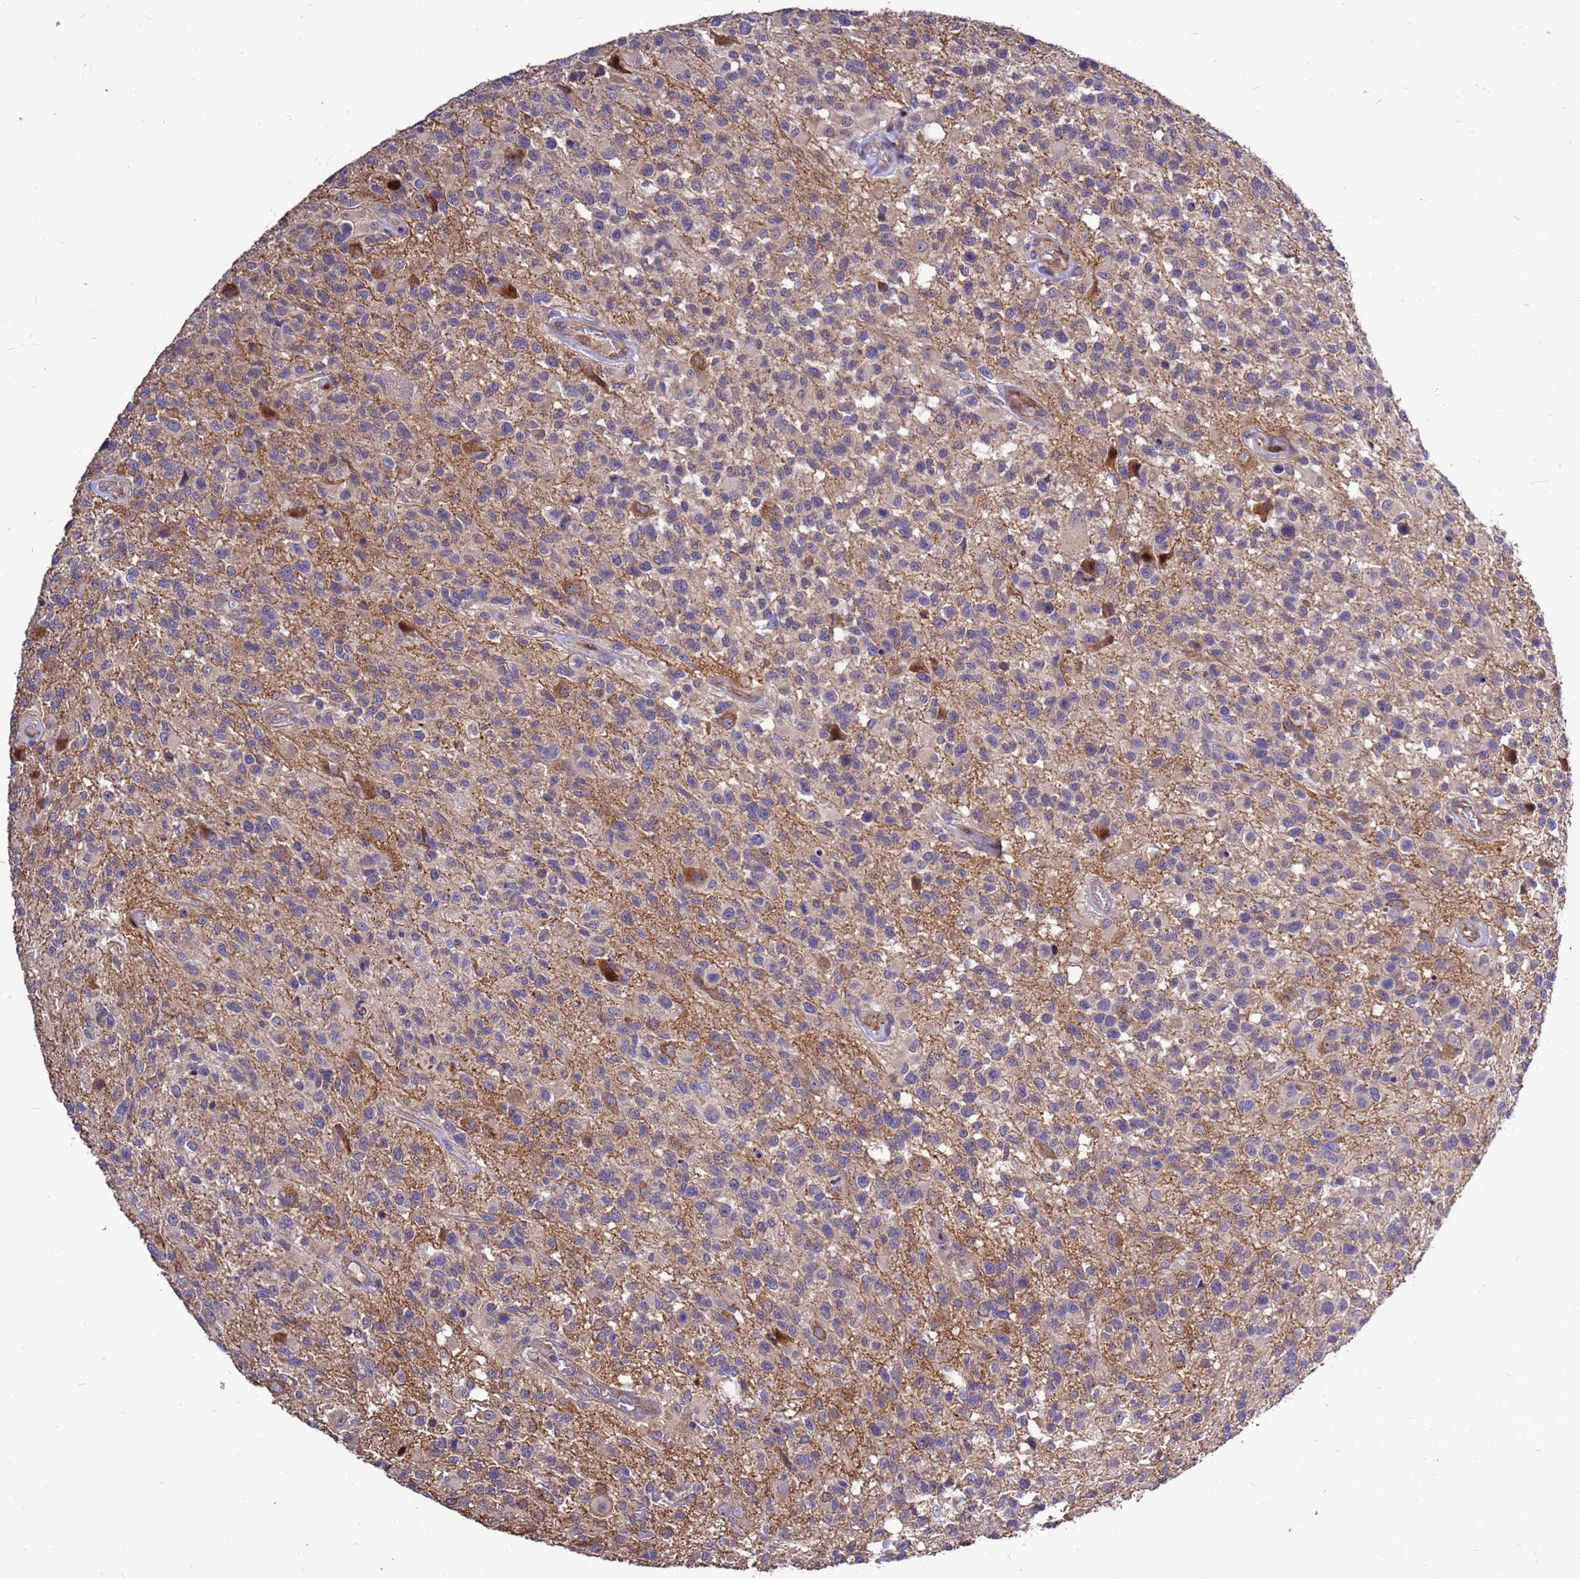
{"staining": {"intensity": "negative", "quantity": "none", "location": "none"}, "tissue": "glioma", "cell_type": "Tumor cells", "image_type": "cancer", "snomed": [{"axis": "morphology", "description": "Glioma, malignant, High grade"}, {"axis": "morphology", "description": "Glioblastoma, NOS"}, {"axis": "topography", "description": "Brain"}], "caption": "Tumor cells are negative for protein expression in human malignant high-grade glioma.", "gene": "RSPRY1", "patient": {"sex": "male", "age": 60}}